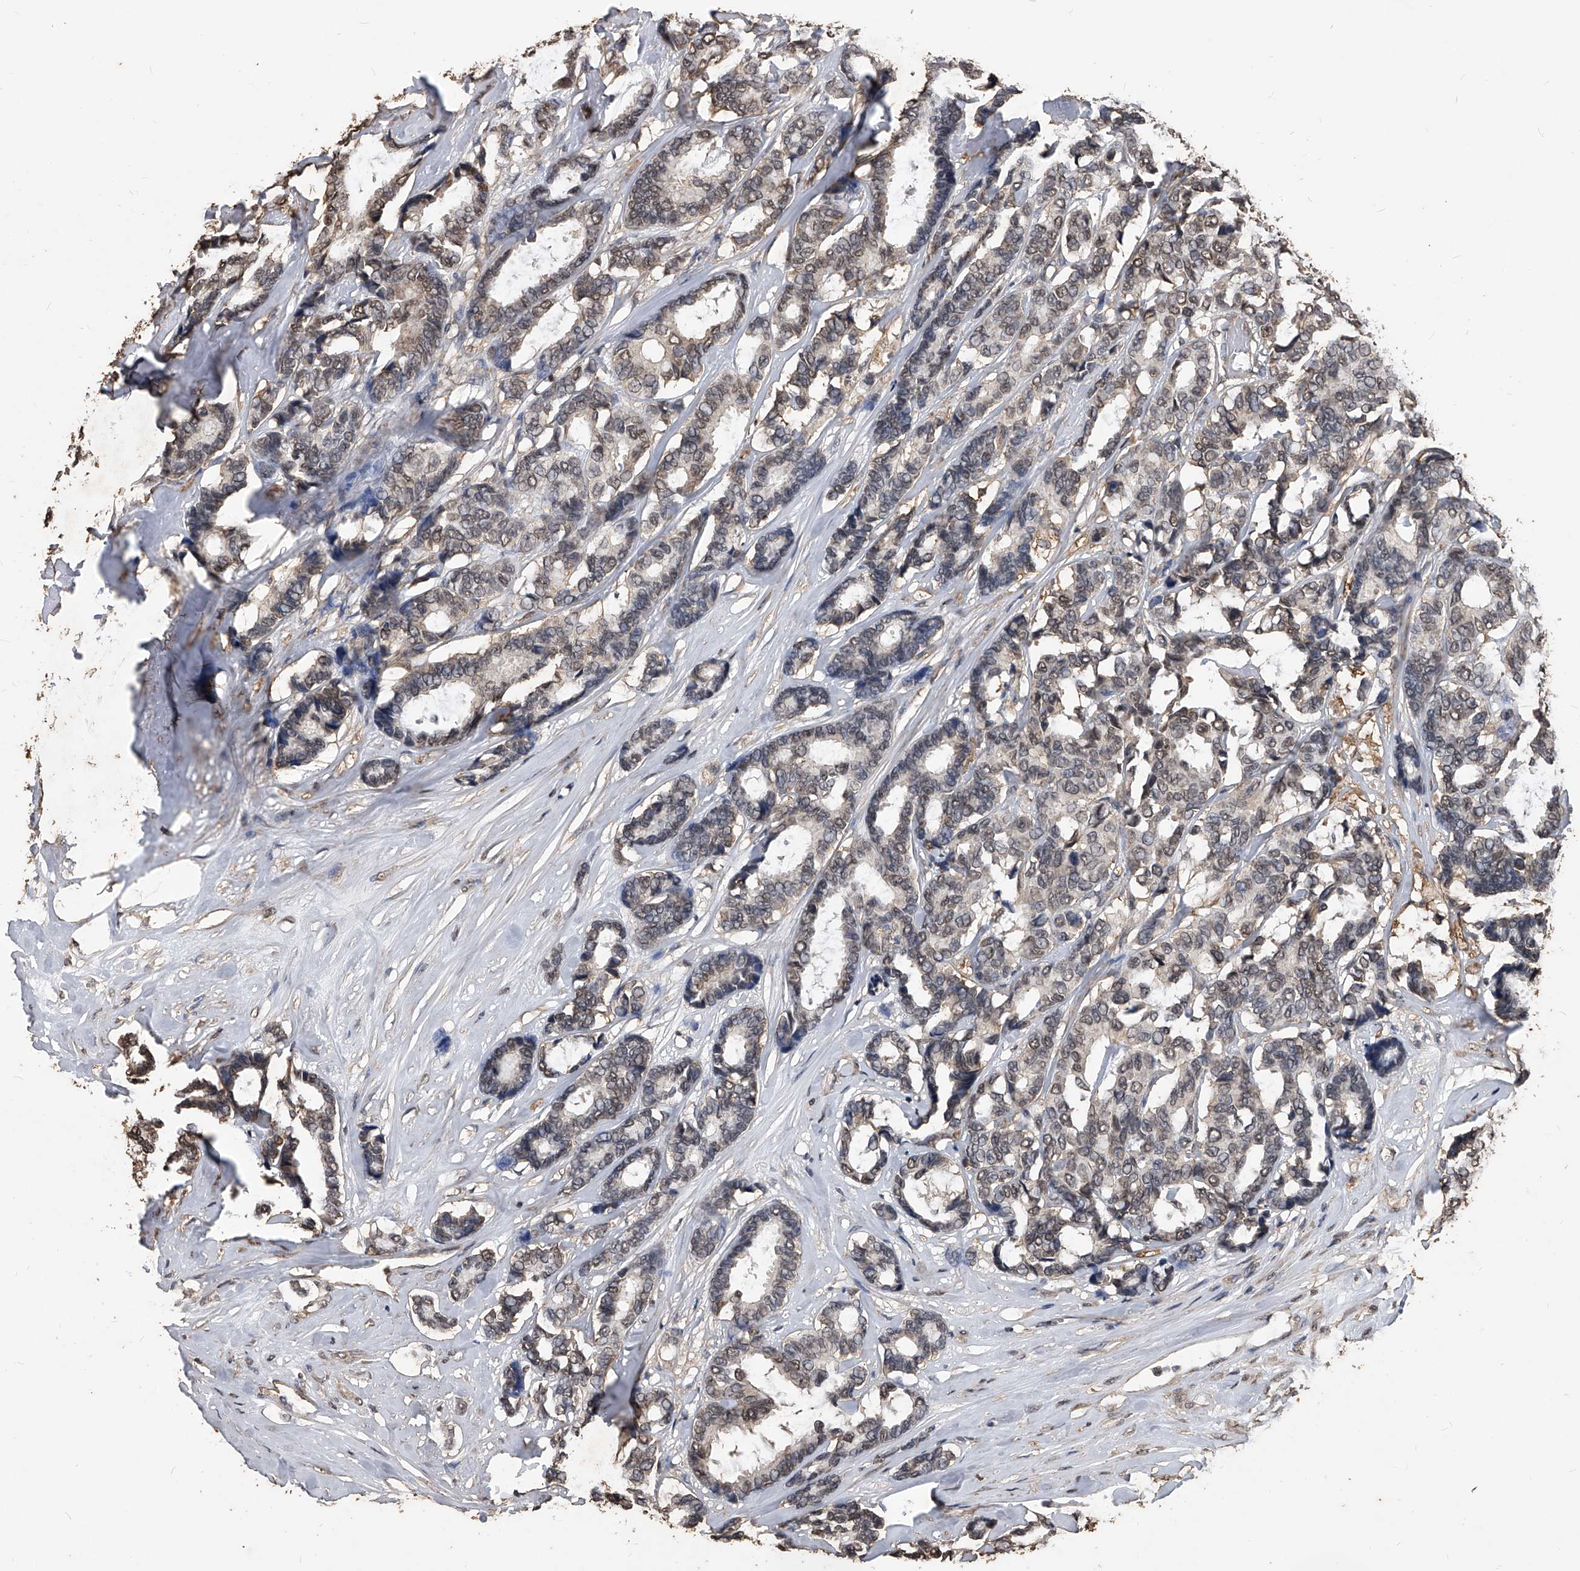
{"staining": {"intensity": "weak", "quantity": "<25%", "location": "nuclear"}, "tissue": "breast cancer", "cell_type": "Tumor cells", "image_type": "cancer", "snomed": [{"axis": "morphology", "description": "Duct carcinoma"}, {"axis": "topography", "description": "Breast"}], "caption": "Human breast cancer stained for a protein using IHC exhibits no staining in tumor cells.", "gene": "FBXL4", "patient": {"sex": "female", "age": 87}}